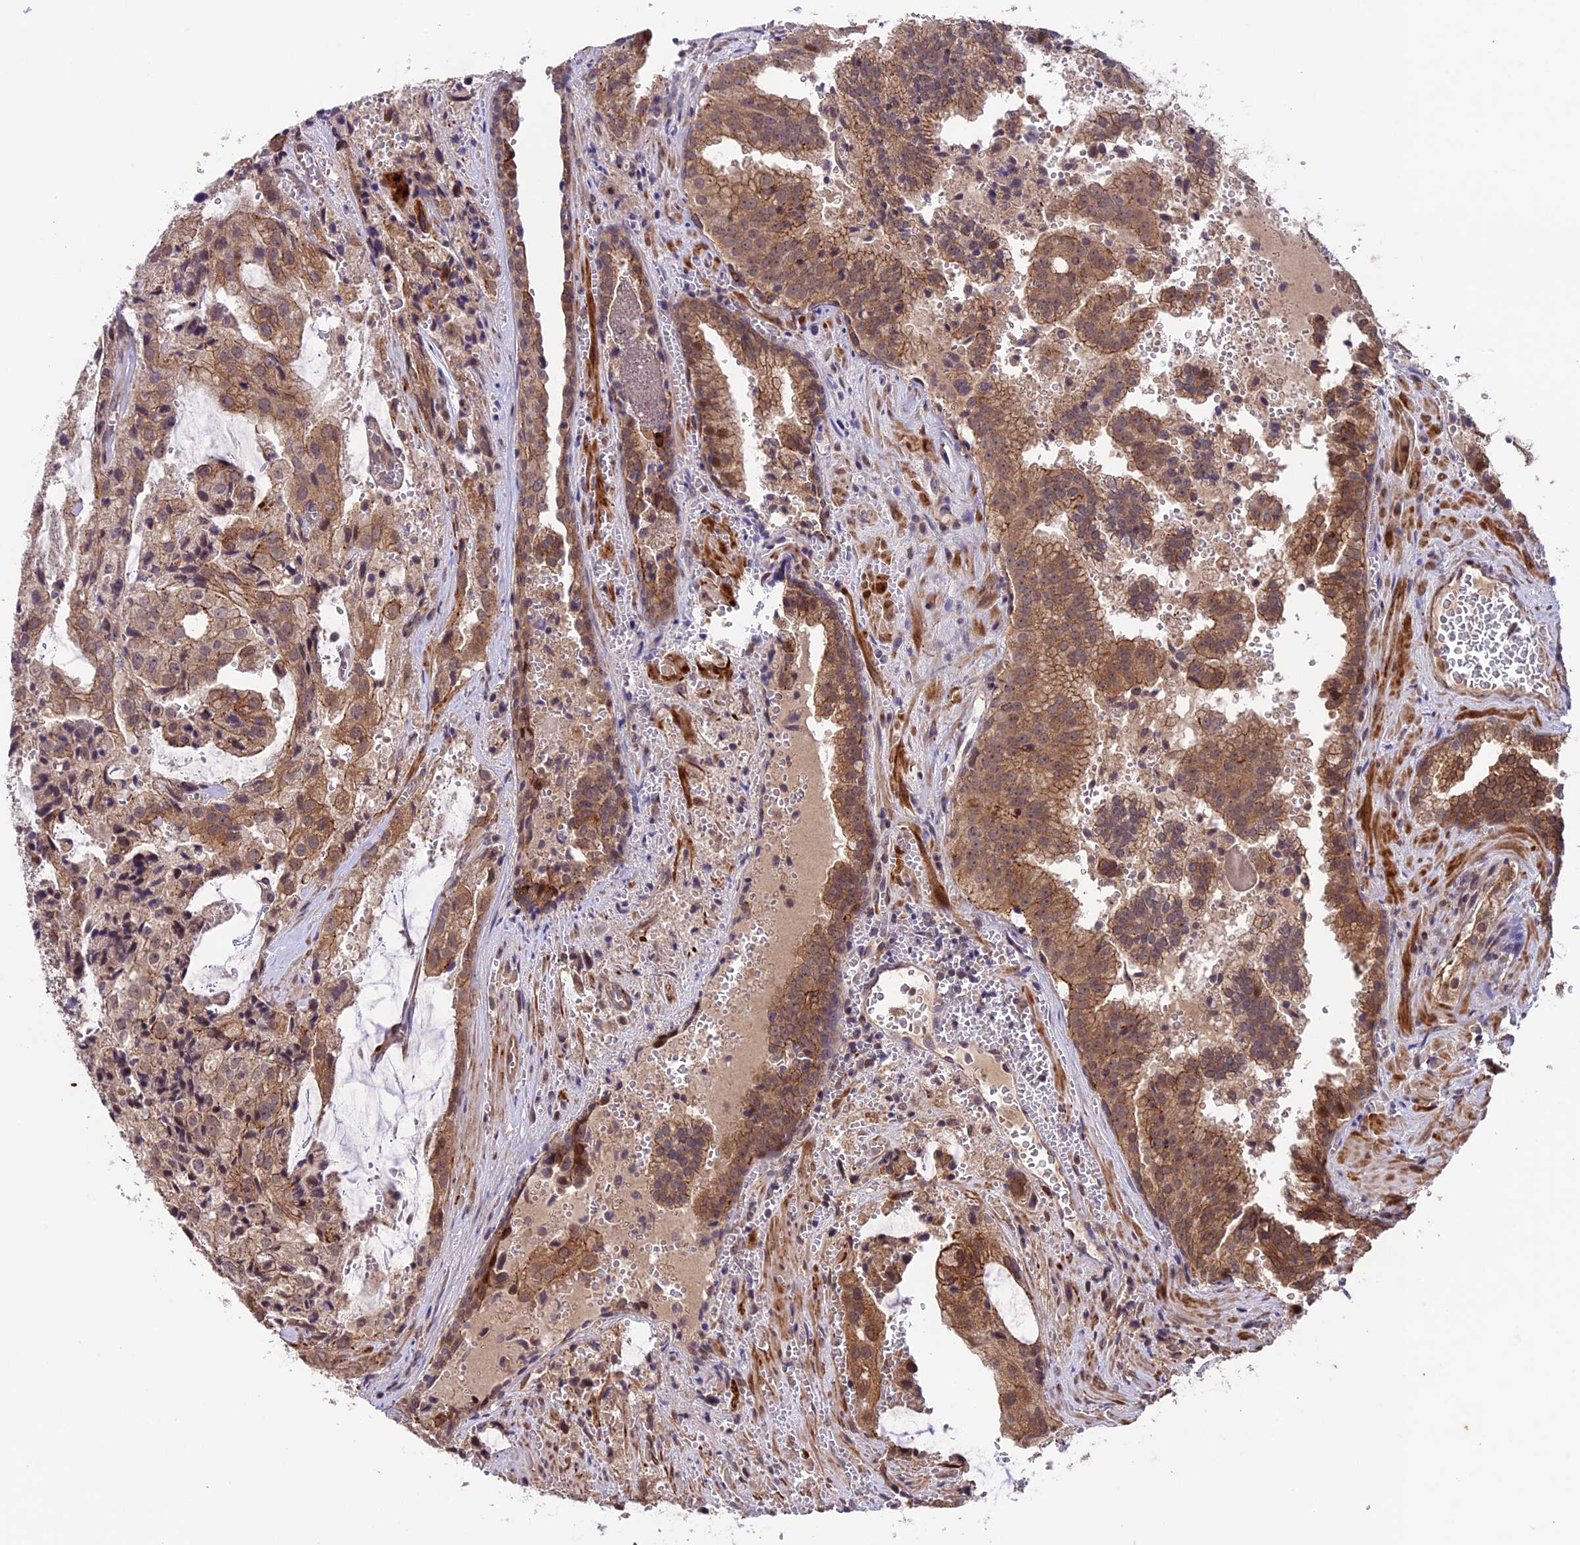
{"staining": {"intensity": "moderate", "quantity": ">75%", "location": "cytoplasmic/membranous"}, "tissue": "prostate cancer", "cell_type": "Tumor cells", "image_type": "cancer", "snomed": [{"axis": "morphology", "description": "Adenocarcinoma, High grade"}, {"axis": "topography", "description": "Prostate"}], "caption": "Human prostate cancer (adenocarcinoma (high-grade)) stained with a brown dye exhibits moderate cytoplasmic/membranous positive positivity in about >75% of tumor cells.", "gene": "SIPA1L3", "patient": {"sex": "male", "age": 68}}